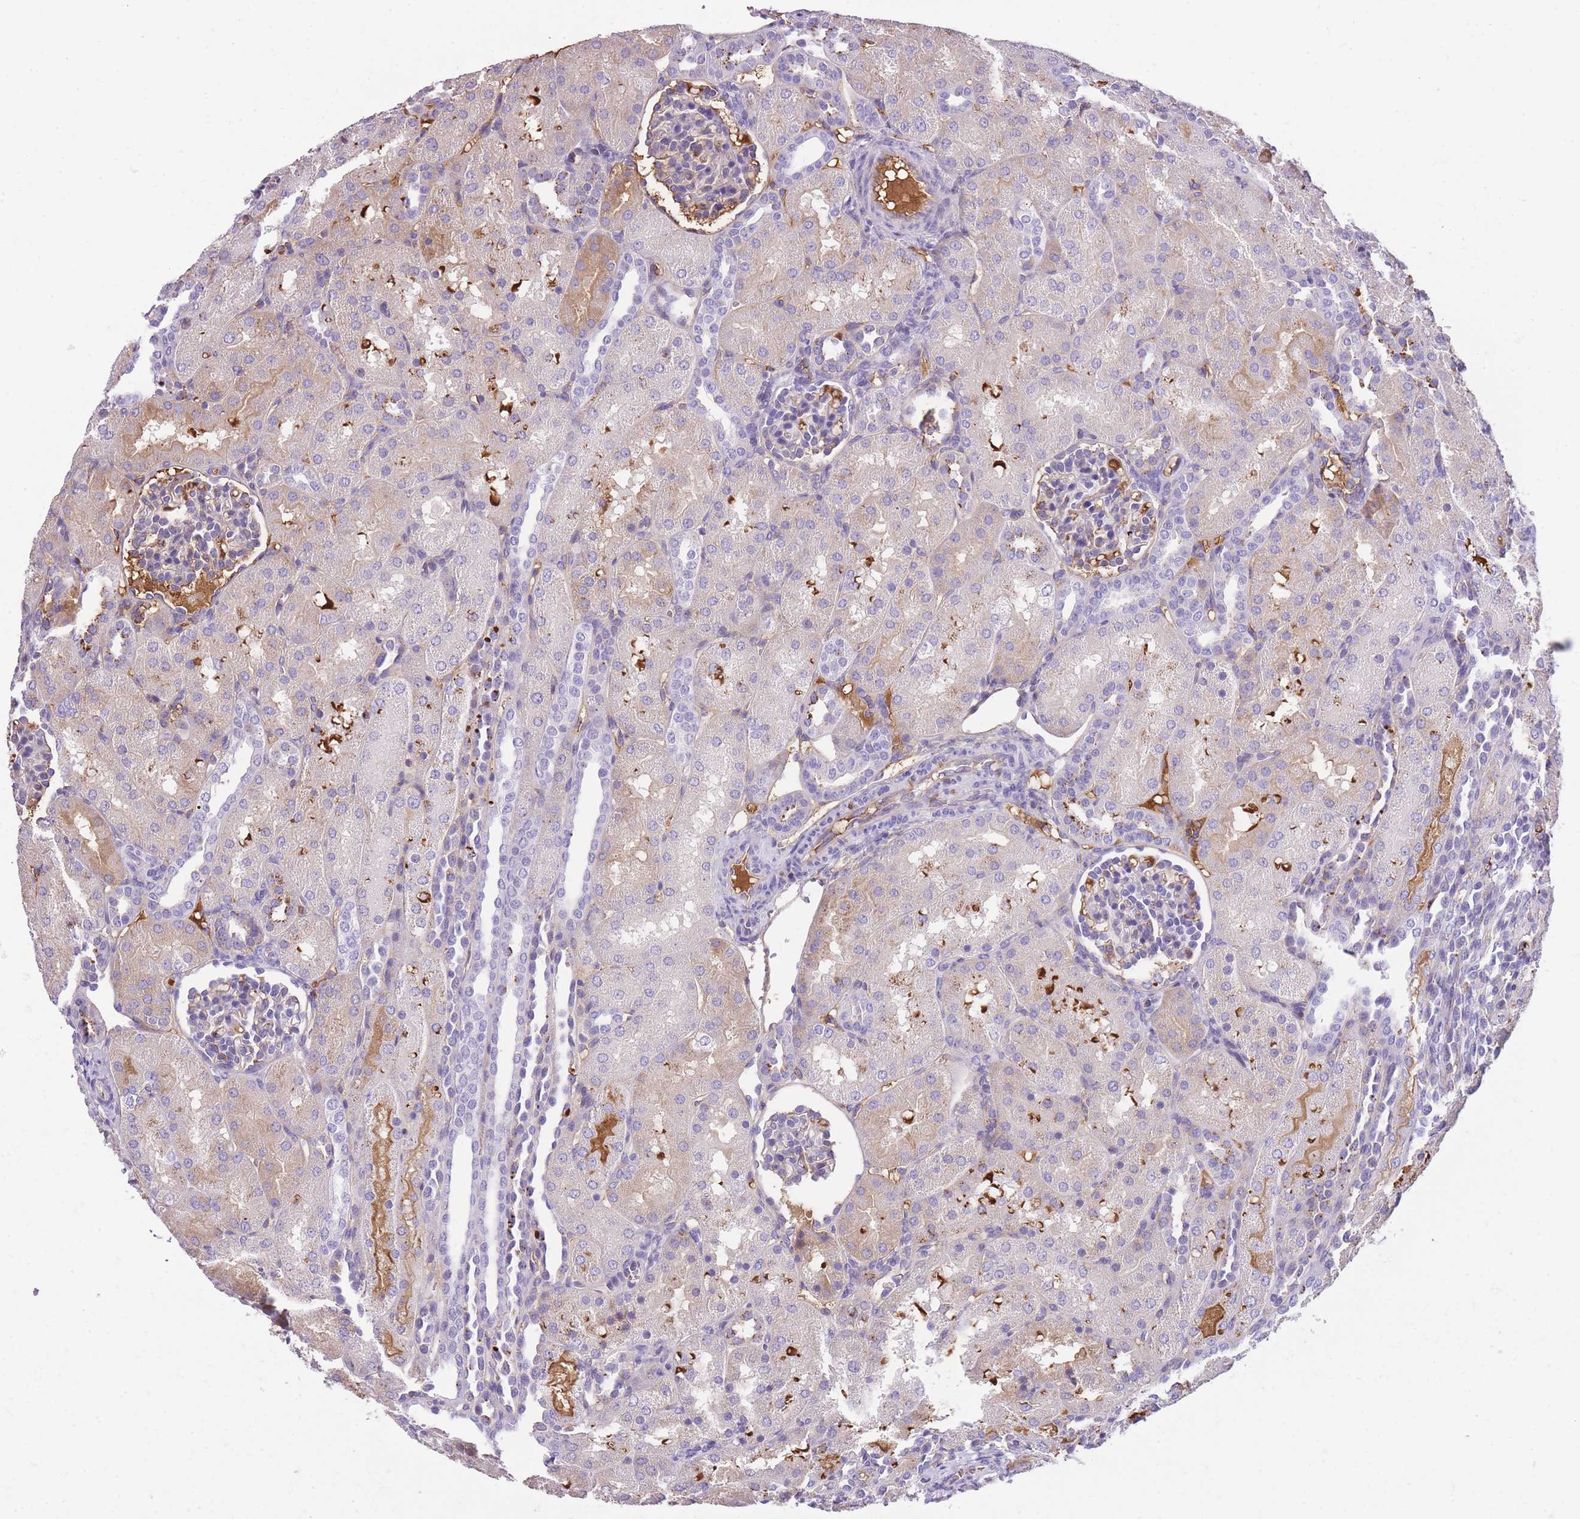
{"staining": {"intensity": "negative", "quantity": "none", "location": "none"}, "tissue": "kidney", "cell_type": "Cells in glomeruli", "image_type": "normal", "snomed": [{"axis": "morphology", "description": "Normal tissue, NOS"}, {"axis": "topography", "description": "Kidney"}], "caption": "DAB immunohistochemical staining of normal kidney exhibits no significant staining in cells in glomeruli.", "gene": "GNAT1", "patient": {"sex": "male", "age": 1}}